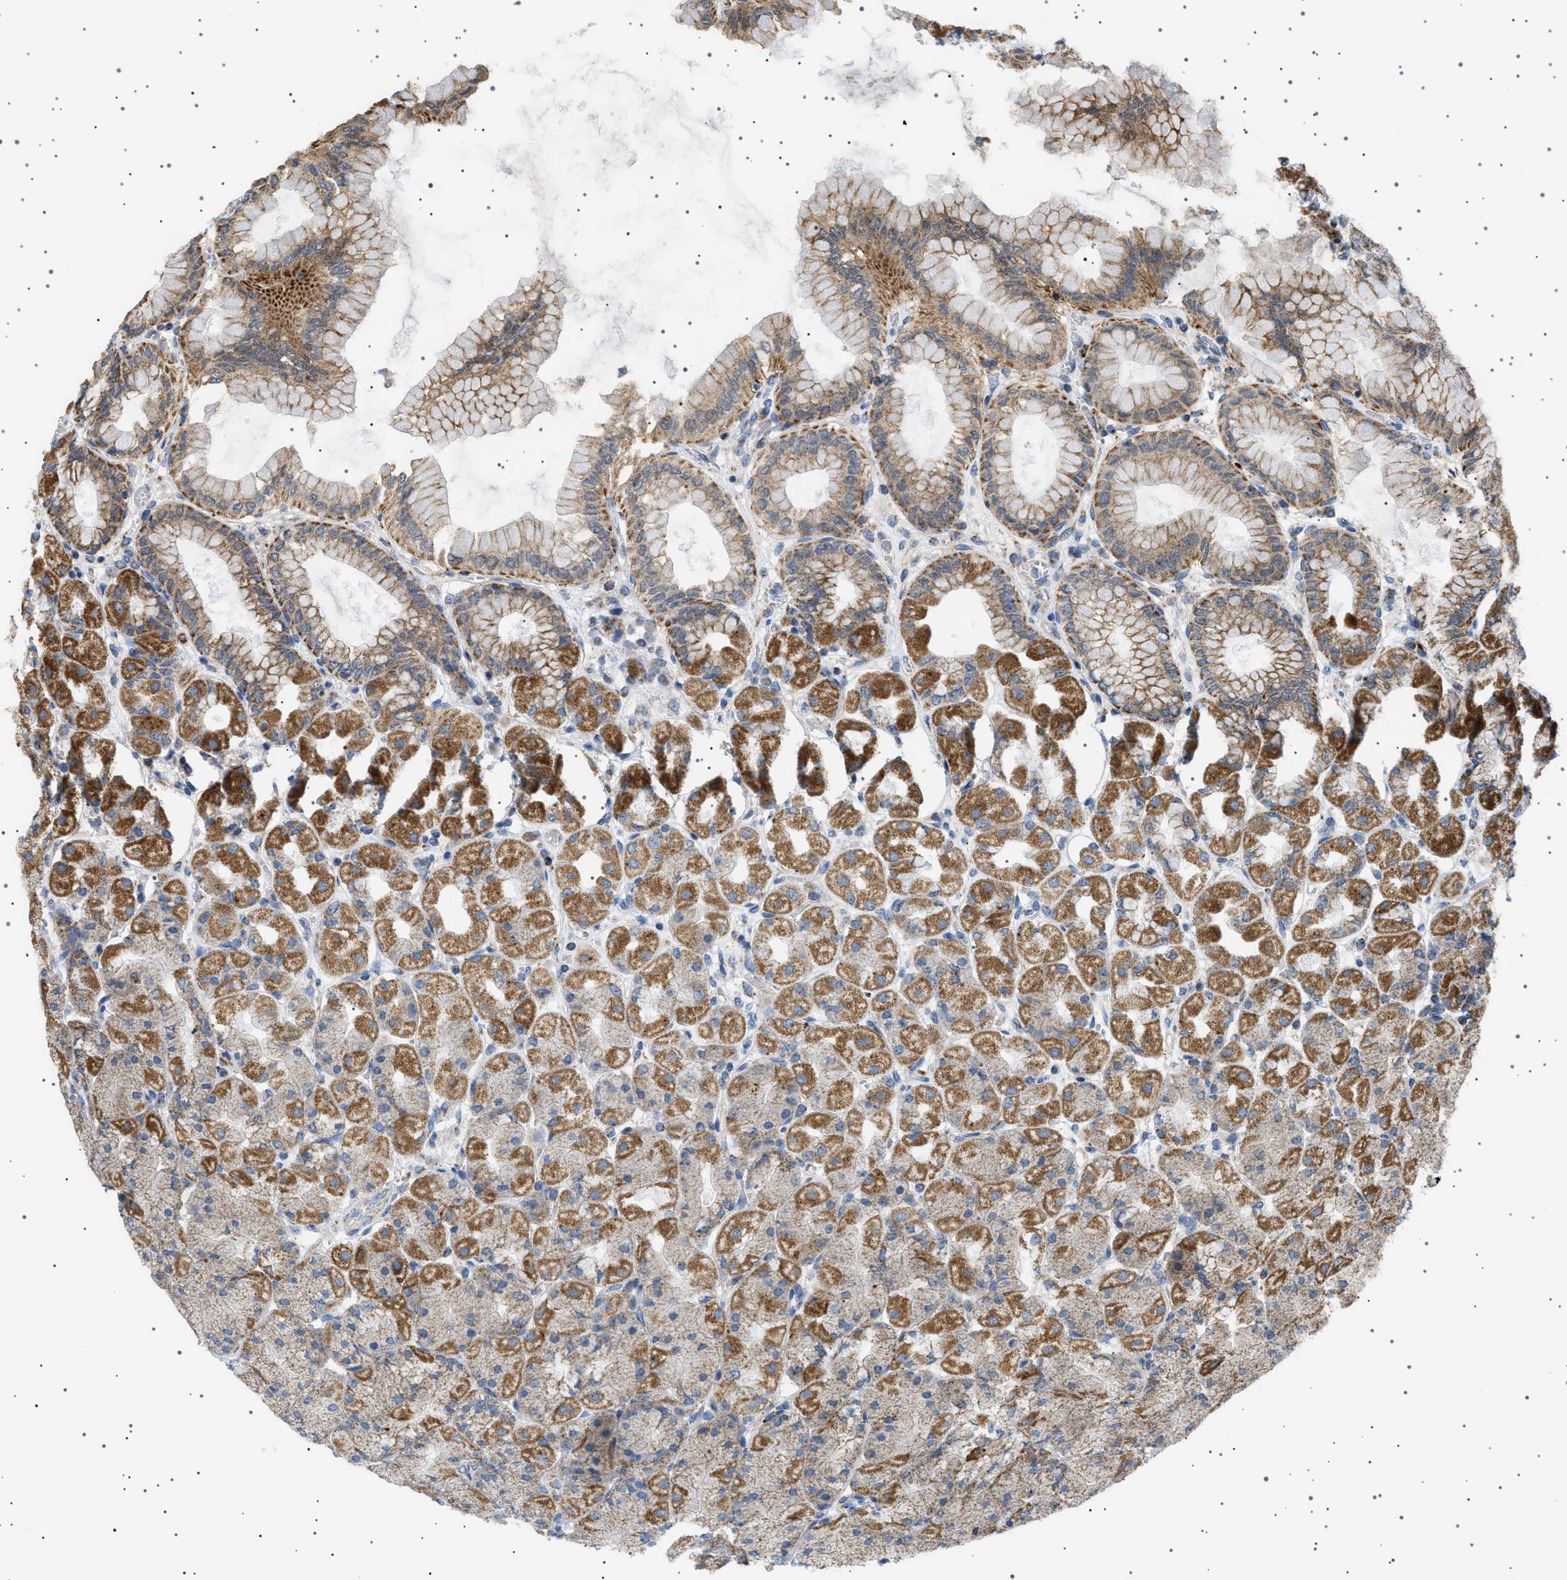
{"staining": {"intensity": "moderate", "quantity": "25%-75%", "location": "cytoplasmic/membranous"}, "tissue": "stomach", "cell_type": "Glandular cells", "image_type": "normal", "snomed": [{"axis": "morphology", "description": "Normal tissue, NOS"}, {"axis": "topography", "description": "Stomach, upper"}], "caption": "This image exhibits benign stomach stained with IHC to label a protein in brown. The cytoplasmic/membranous of glandular cells show moderate positivity for the protein. Nuclei are counter-stained blue.", "gene": "UBXN8", "patient": {"sex": "female", "age": 56}}